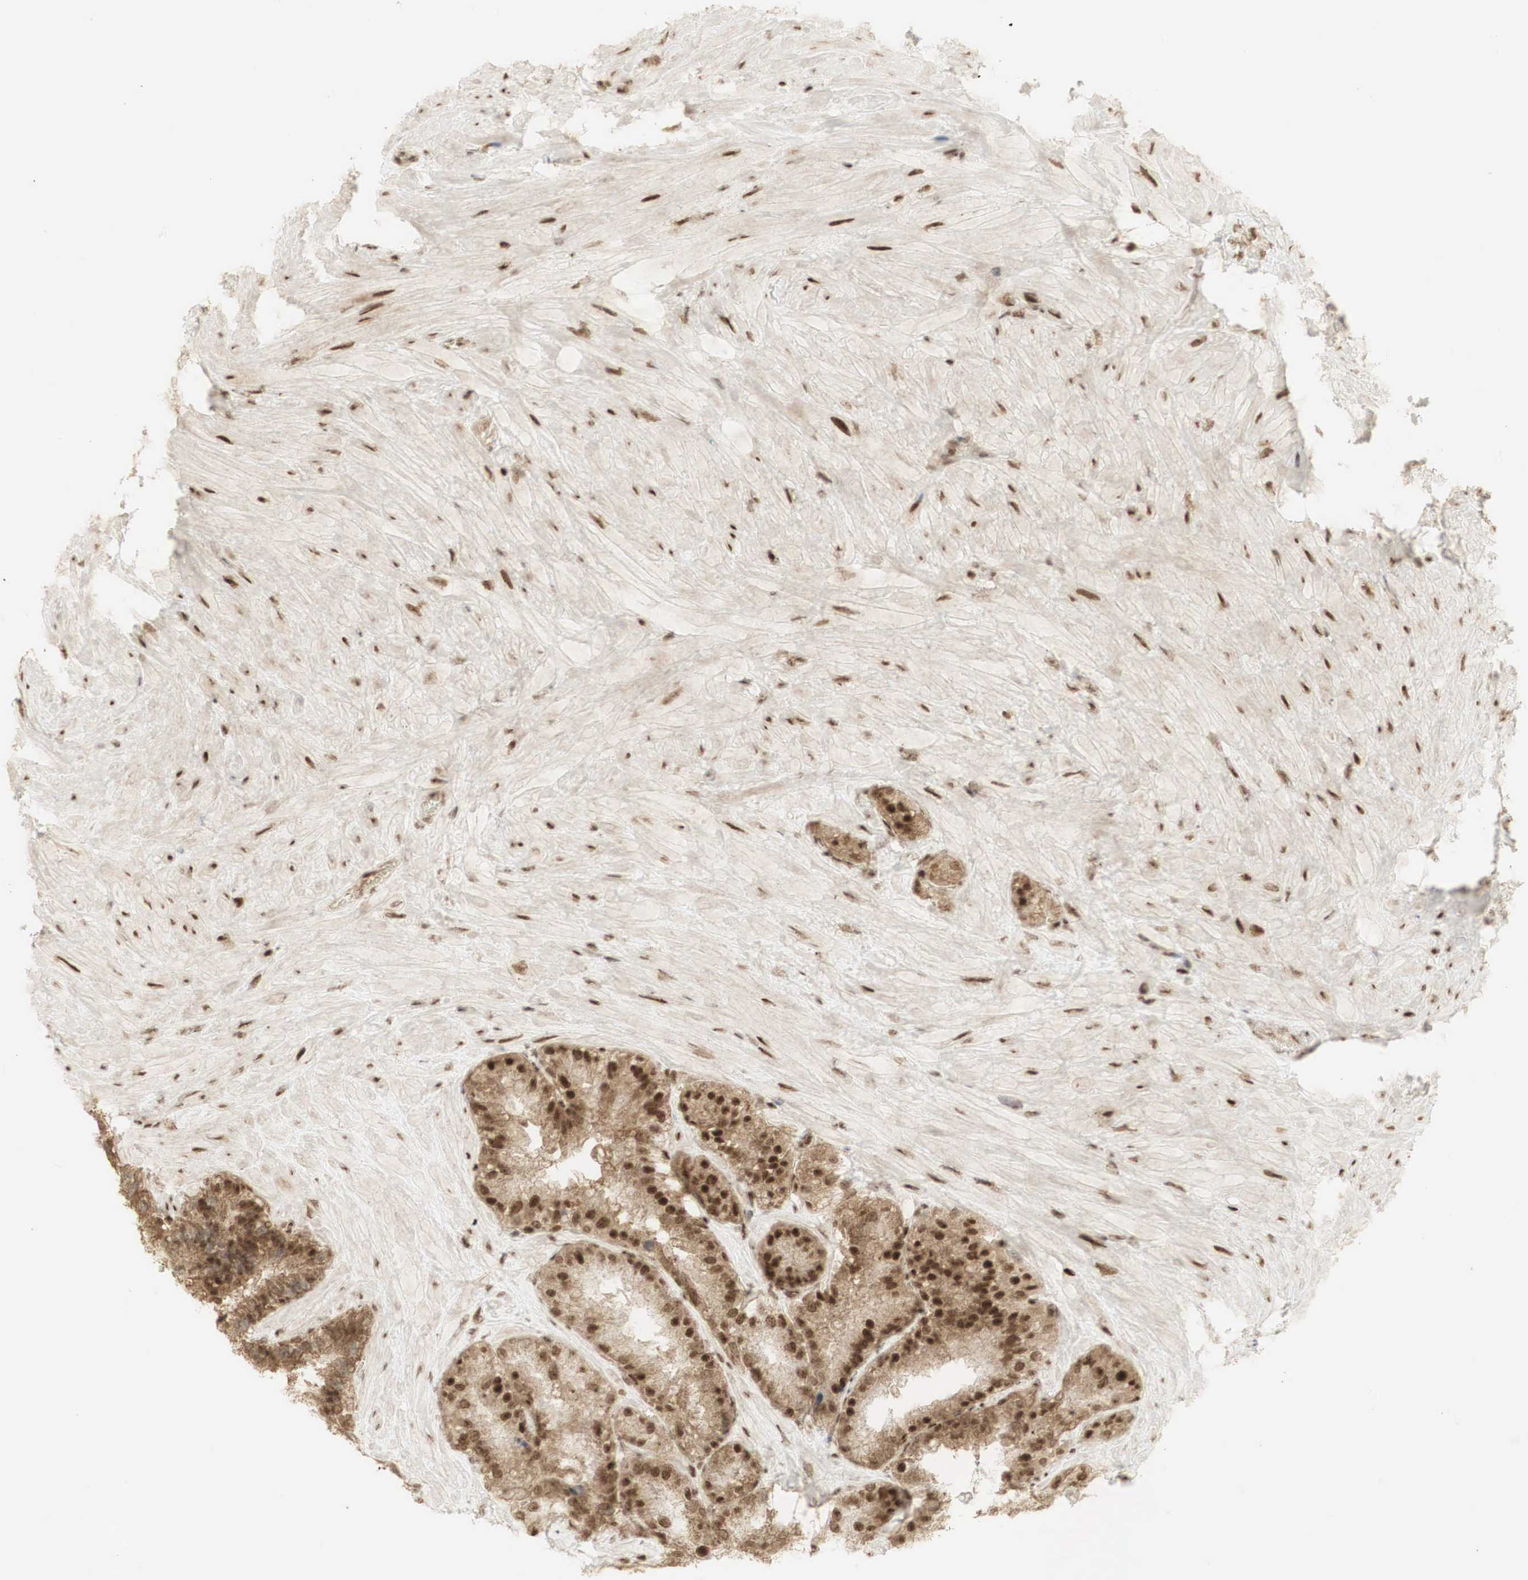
{"staining": {"intensity": "strong", "quantity": ">75%", "location": "cytoplasmic/membranous,nuclear"}, "tissue": "seminal vesicle", "cell_type": "Glandular cells", "image_type": "normal", "snomed": [{"axis": "morphology", "description": "Normal tissue, NOS"}, {"axis": "topography", "description": "Seminal veicle"}], "caption": "High-magnification brightfield microscopy of unremarkable seminal vesicle stained with DAB (3,3'-diaminobenzidine) (brown) and counterstained with hematoxylin (blue). glandular cells exhibit strong cytoplasmic/membranous,nuclear staining is present in about>75% of cells.", "gene": "RNF113A", "patient": {"sex": "male", "age": 69}}